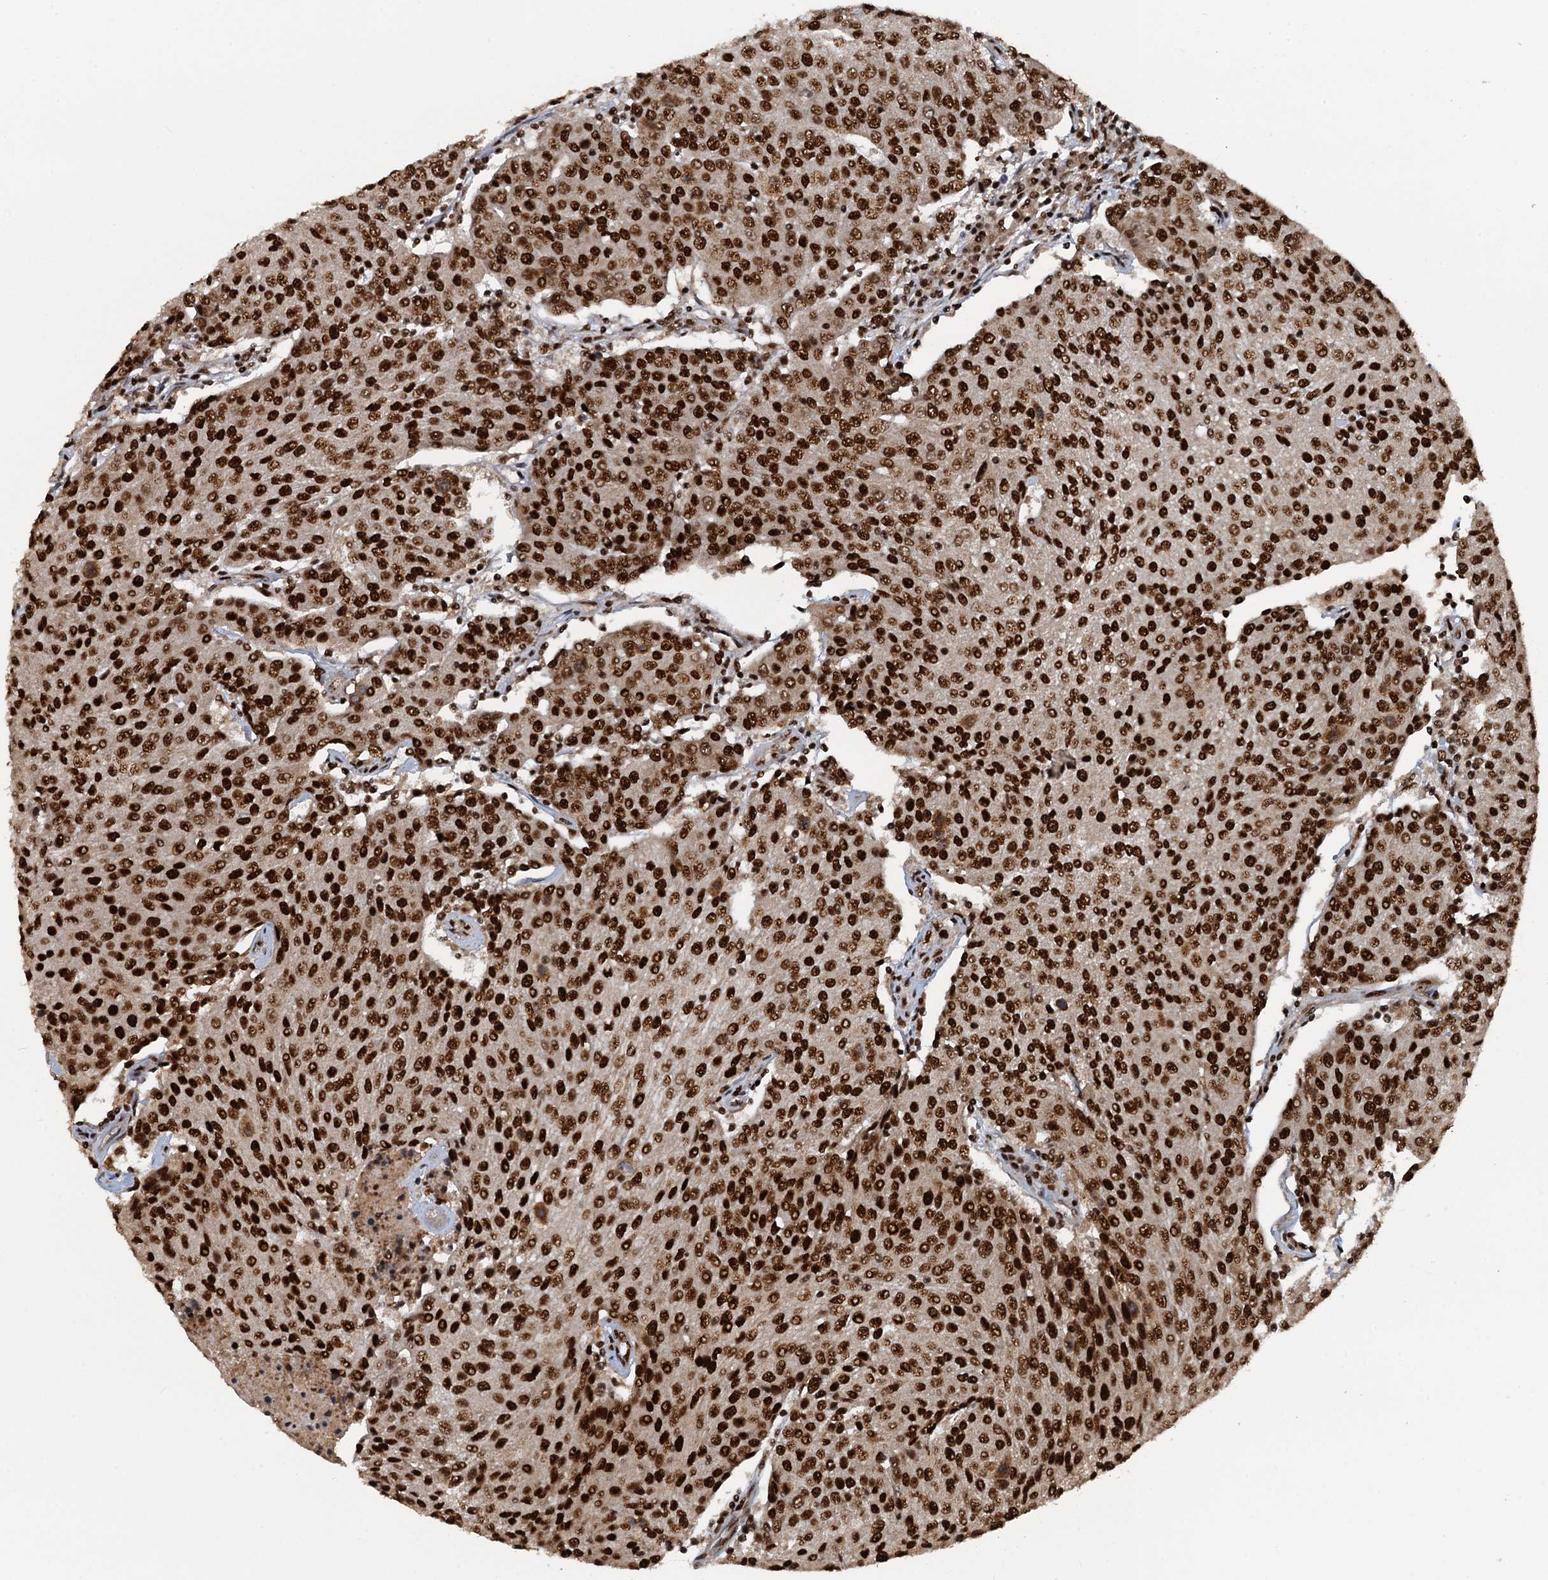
{"staining": {"intensity": "strong", "quantity": ">75%", "location": "nuclear"}, "tissue": "urothelial cancer", "cell_type": "Tumor cells", "image_type": "cancer", "snomed": [{"axis": "morphology", "description": "Urothelial carcinoma, High grade"}, {"axis": "topography", "description": "Urinary bladder"}], "caption": "Urothelial cancer tissue demonstrates strong nuclear expression in approximately >75% of tumor cells, visualized by immunohistochemistry.", "gene": "ZC3H18", "patient": {"sex": "female", "age": 85}}